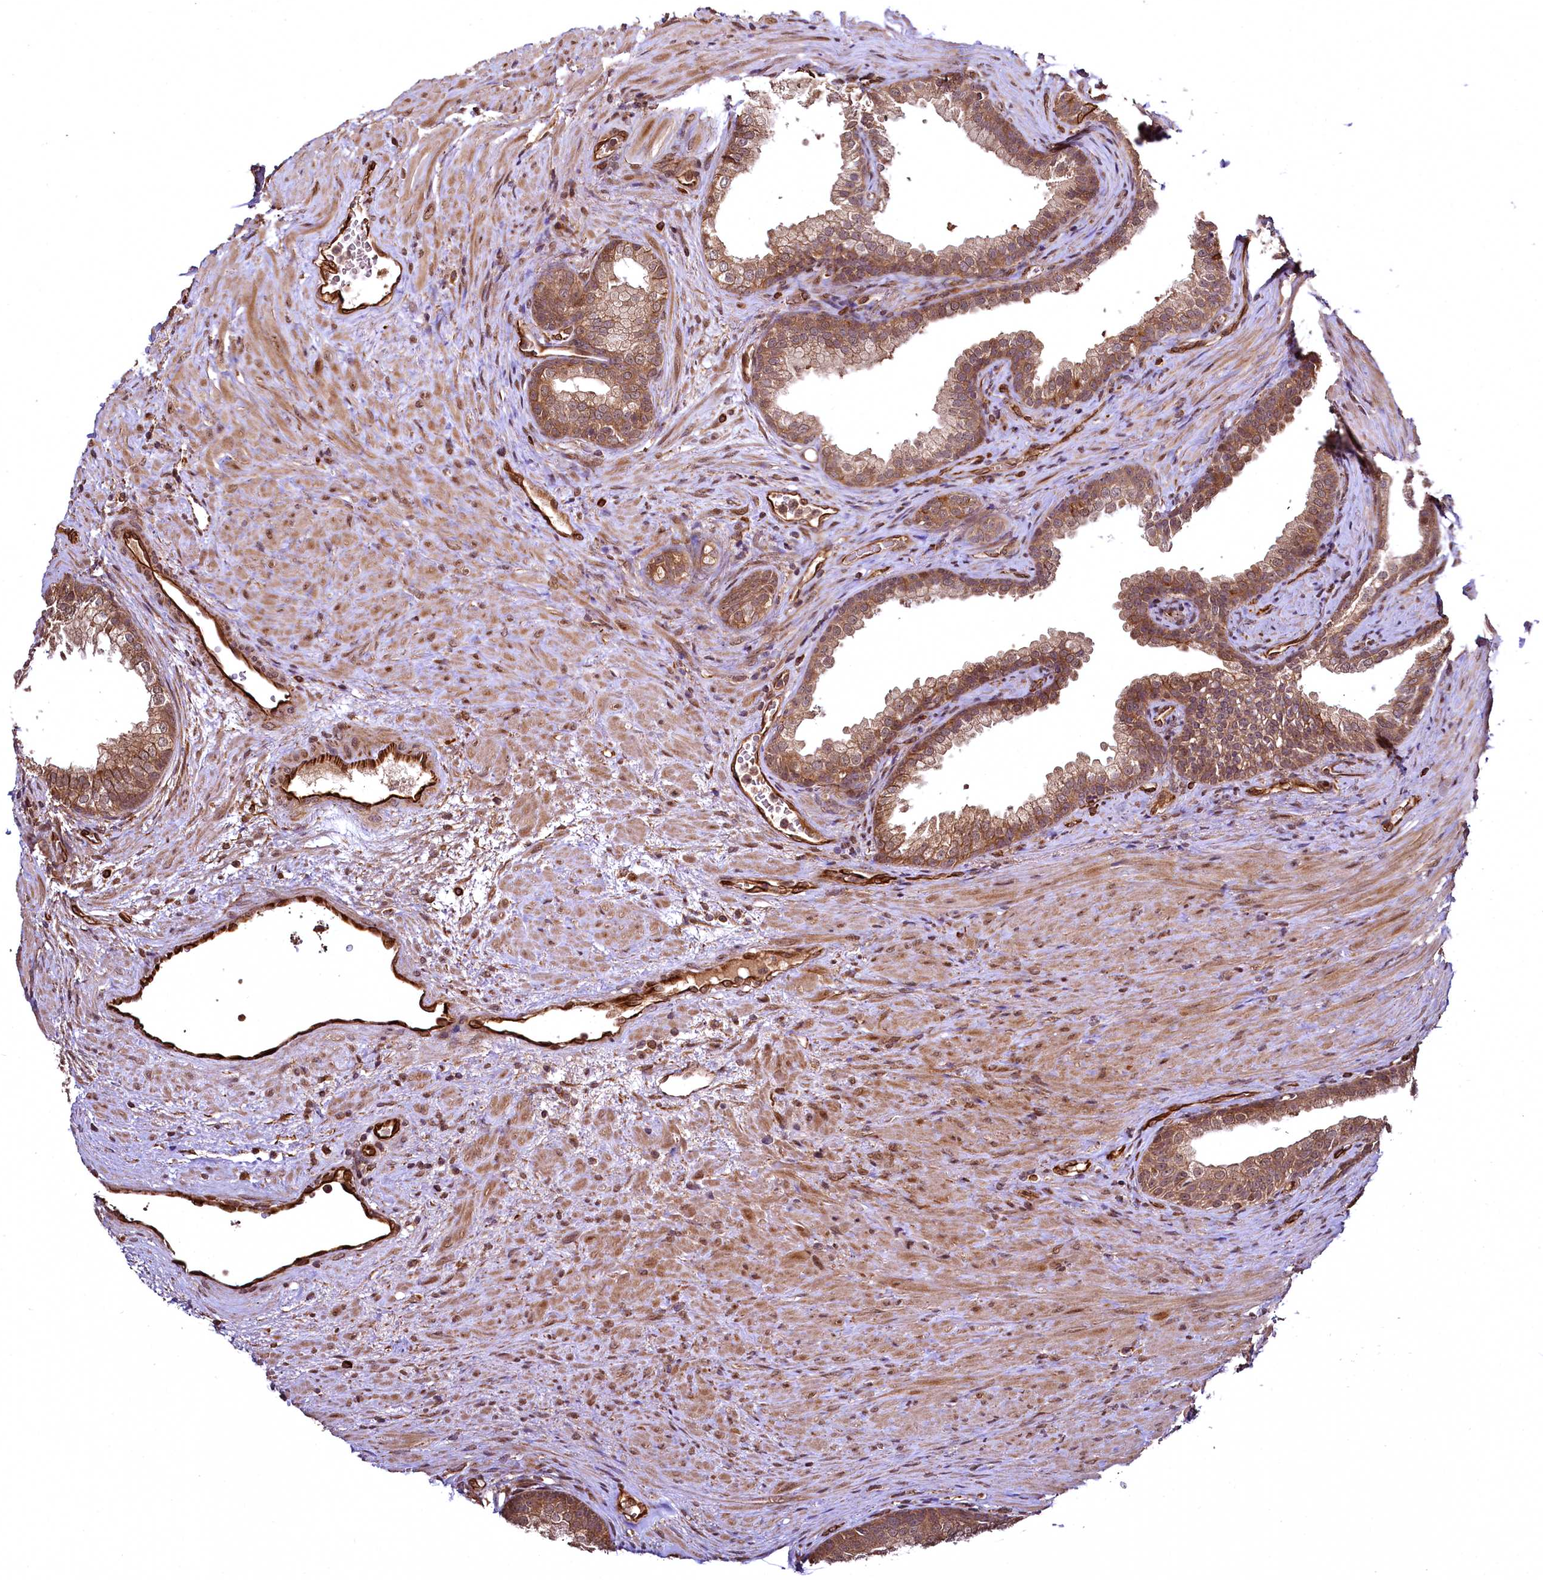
{"staining": {"intensity": "moderate", "quantity": ">75%", "location": "cytoplasmic/membranous"}, "tissue": "prostate", "cell_type": "Glandular cells", "image_type": "normal", "snomed": [{"axis": "morphology", "description": "Normal tissue, NOS"}, {"axis": "topography", "description": "Prostate"}], "caption": "A brown stain labels moderate cytoplasmic/membranous positivity of a protein in glandular cells of normal human prostate. Immunohistochemistry (ihc) stains the protein of interest in brown and the nuclei are stained blue.", "gene": "TBCEL", "patient": {"sex": "male", "age": 76}}